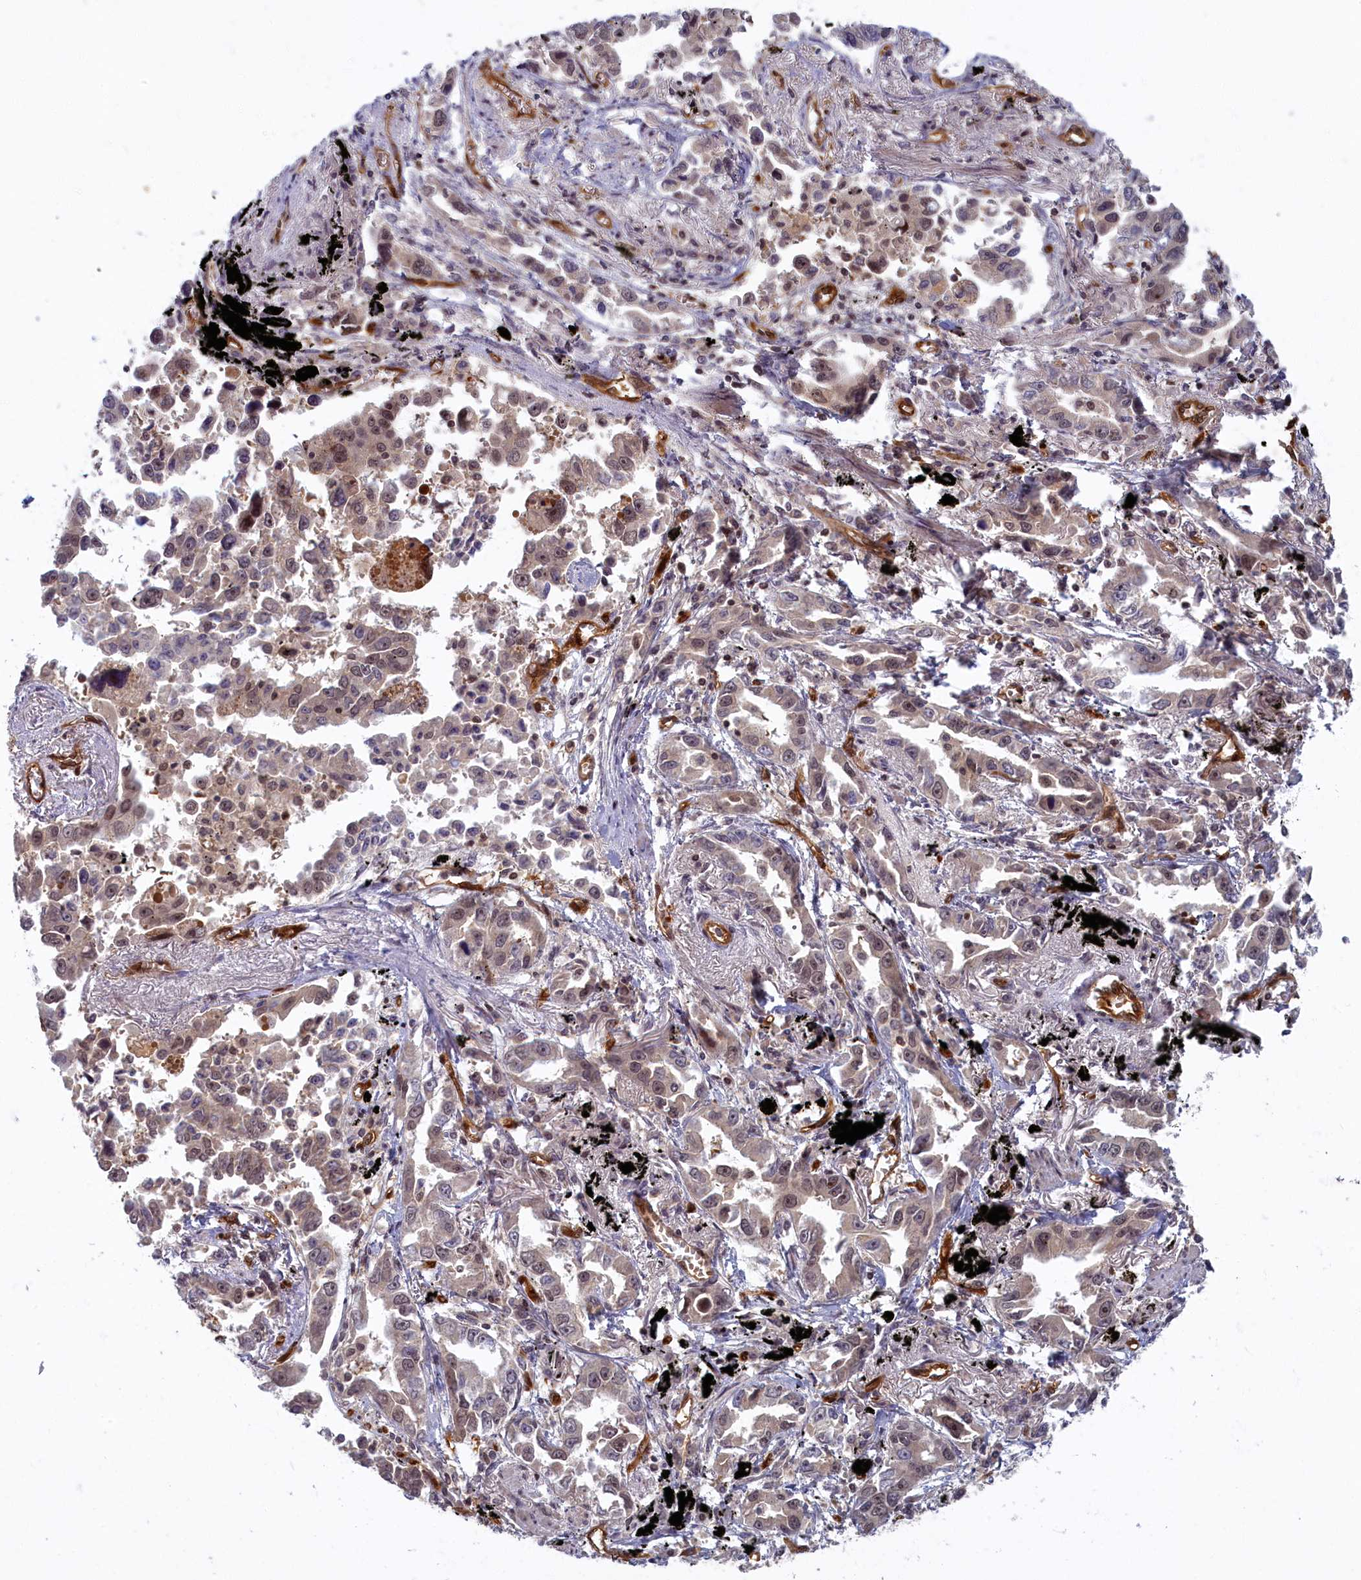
{"staining": {"intensity": "weak", "quantity": "25%-75%", "location": "cytoplasmic/membranous,nuclear"}, "tissue": "lung cancer", "cell_type": "Tumor cells", "image_type": "cancer", "snomed": [{"axis": "morphology", "description": "Adenocarcinoma, NOS"}, {"axis": "topography", "description": "Lung"}], "caption": "The image reveals immunohistochemical staining of lung cancer. There is weak cytoplasmic/membranous and nuclear expression is present in approximately 25%-75% of tumor cells.", "gene": "SNRK", "patient": {"sex": "male", "age": 67}}